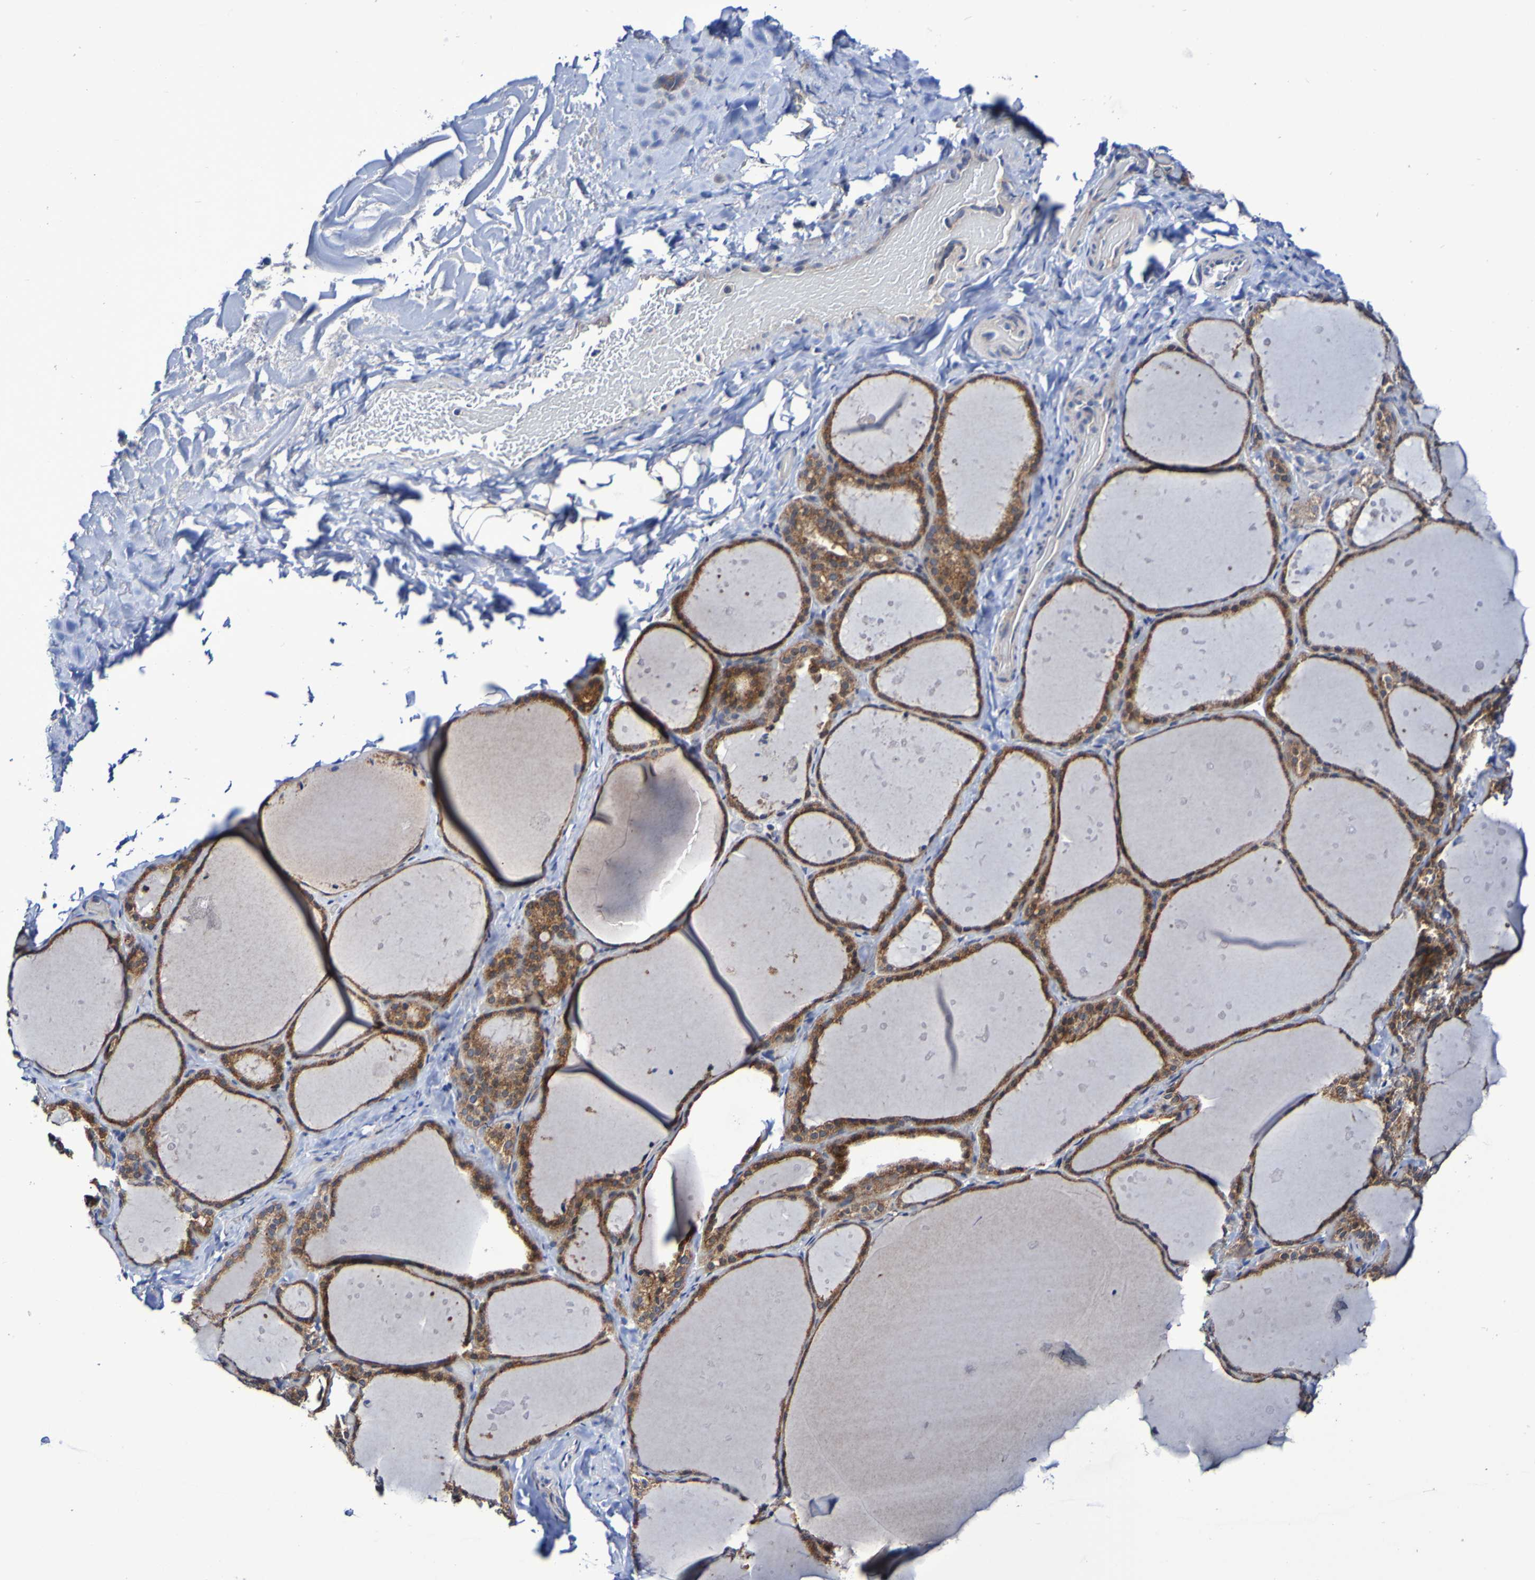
{"staining": {"intensity": "strong", "quantity": ">75%", "location": "cytoplasmic/membranous"}, "tissue": "thyroid gland", "cell_type": "Glandular cells", "image_type": "normal", "snomed": [{"axis": "morphology", "description": "Normal tissue, NOS"}, {"axis": "topography", "description": "Thyroid gland"}], "caption": "Immunohistochemical staining of unremarkable thyroid gland reveals strong cytoplasmic/membranous protein positivity in about >75% of glandular cells.", "gene": "GJB1", "patient": {"sex": "female", "age": 44}}